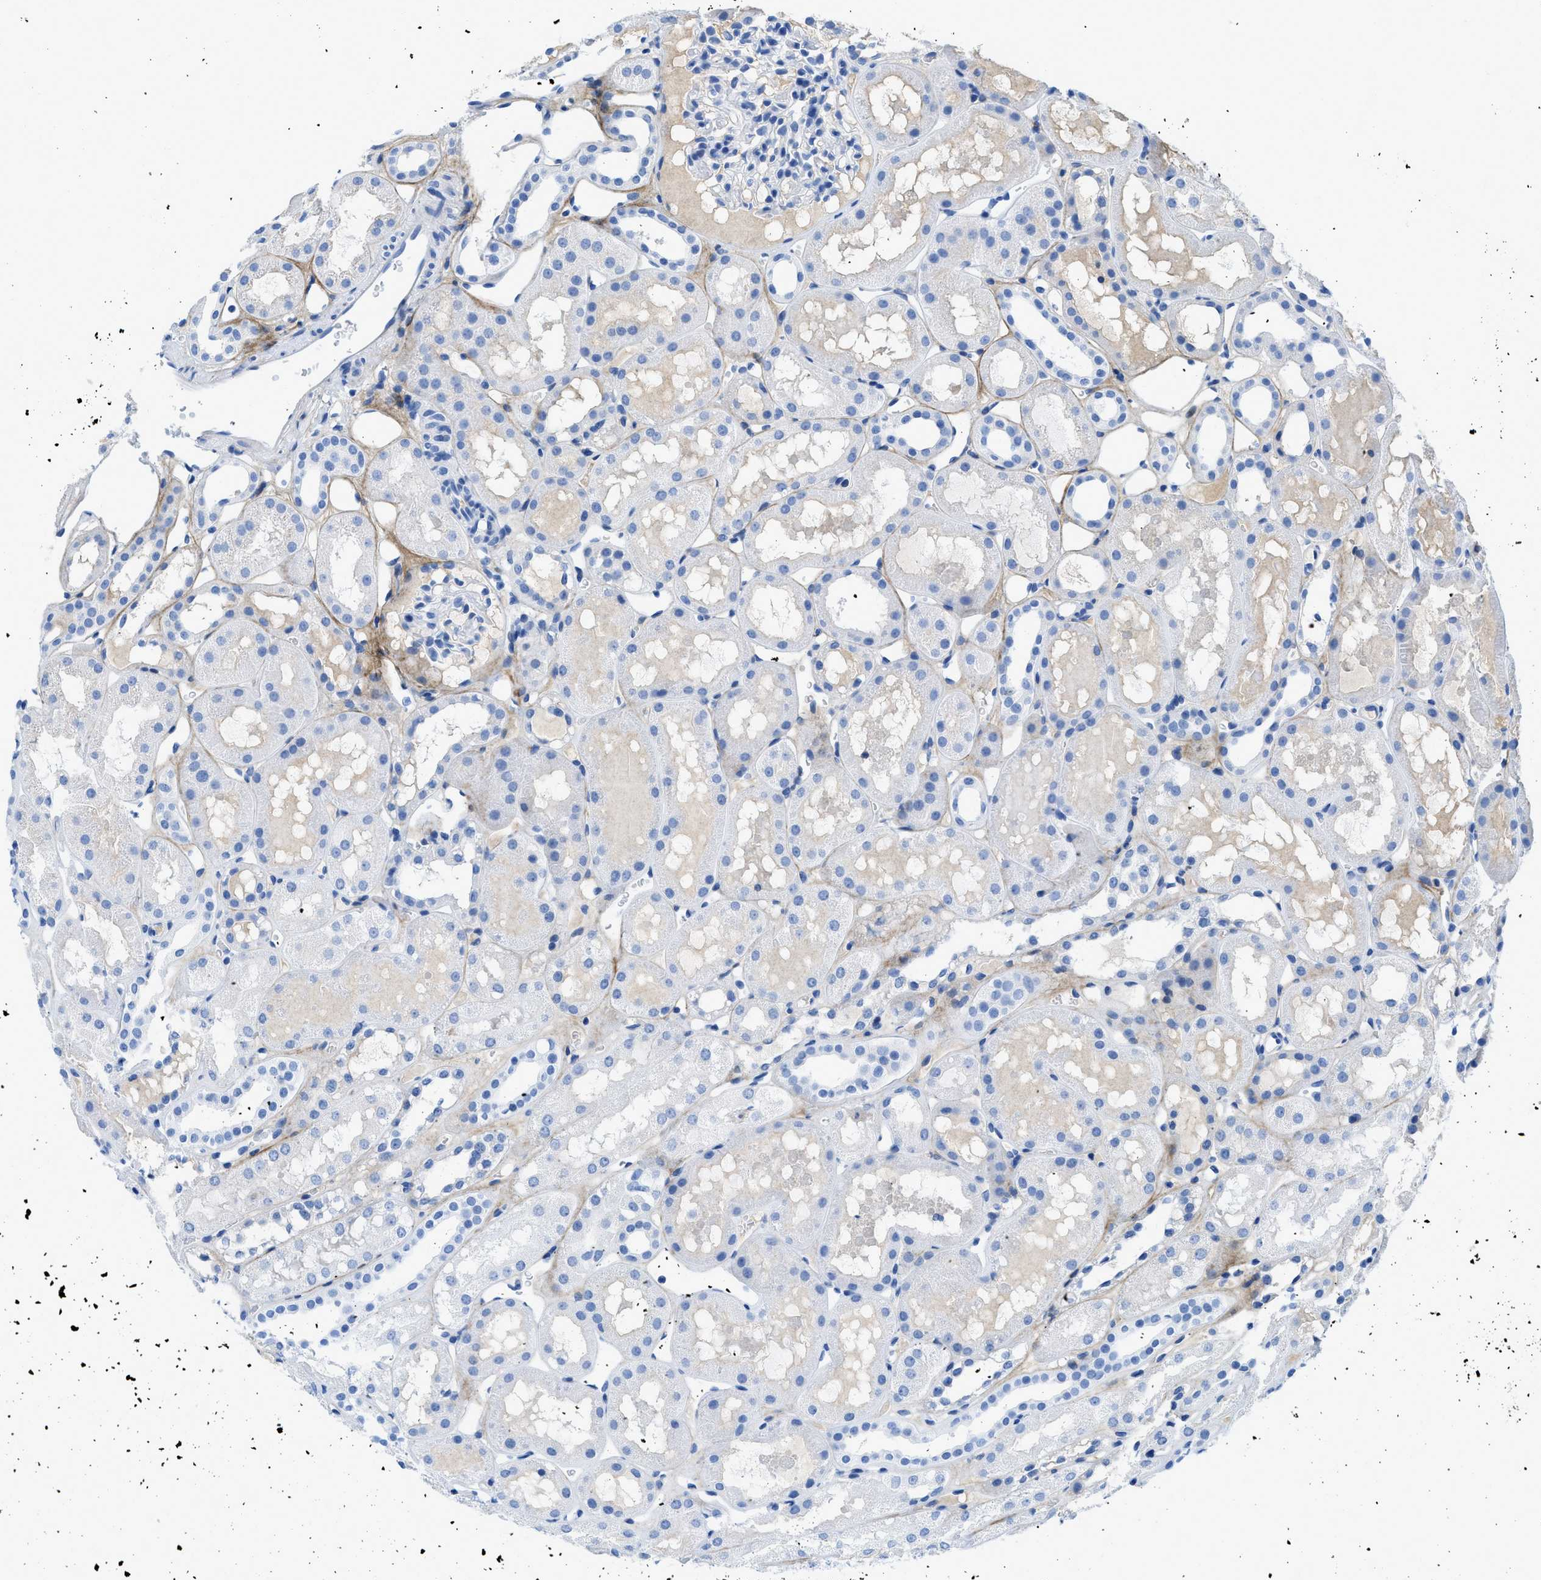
{"staining": {"intensity": "negative", "quantity": "none", "location": "none"}, "tissue": "kidney", "cell_type": "Cells in glomeruli", "image_type": "normal", "snomed": [{"axis": "morphology", "description": "Normal tissue, NOS"}, {"axis": "topography", "description": "Kidney"}, {"axis": "topography", "description": "Urinary bladder"}], "caption": "DAB immunohistochemical staining of normal kidney displays no significant positivity in cells in glomeruli.", "gene": "COL3A1", "patient": {"sex": "male", "age": 16}}